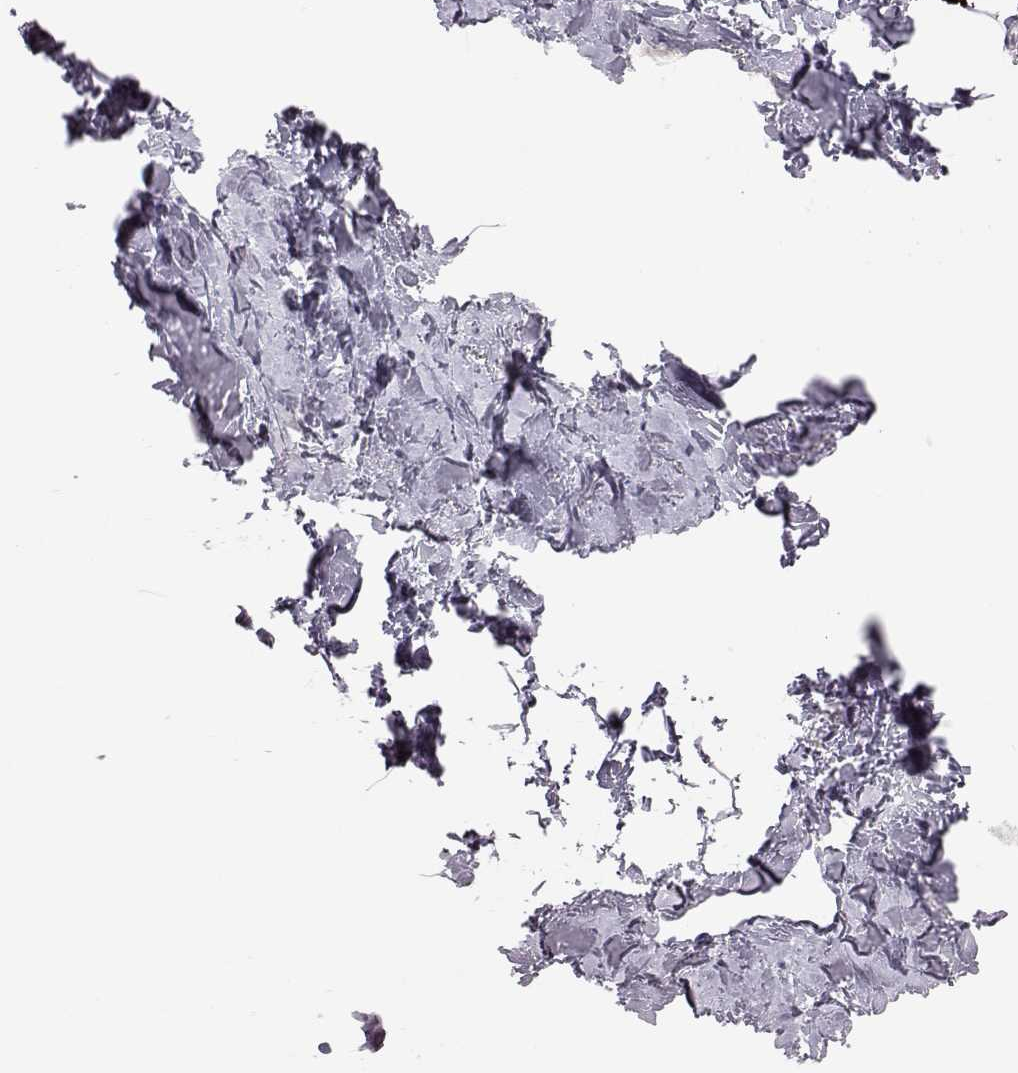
{"staining": {"intensity": "negative", "quantity": "none", "location": "none"}, "tissue": "breast", "cell_type": "Adipocytes", "image_type": "normal", "snomed": [{"axis": "morphology", "description": "Normal tissue, NOS"}, {"axis": "topography", "description": "Breast"}], "caption": "Immunohistochemistry (IHC) photomicrograph of unremarkable breast: breast stained with DAB shows no significant protein expression in adipocytes.", "gene": "ADGRG5", "patient": {"sex": "female", "age": 32}}